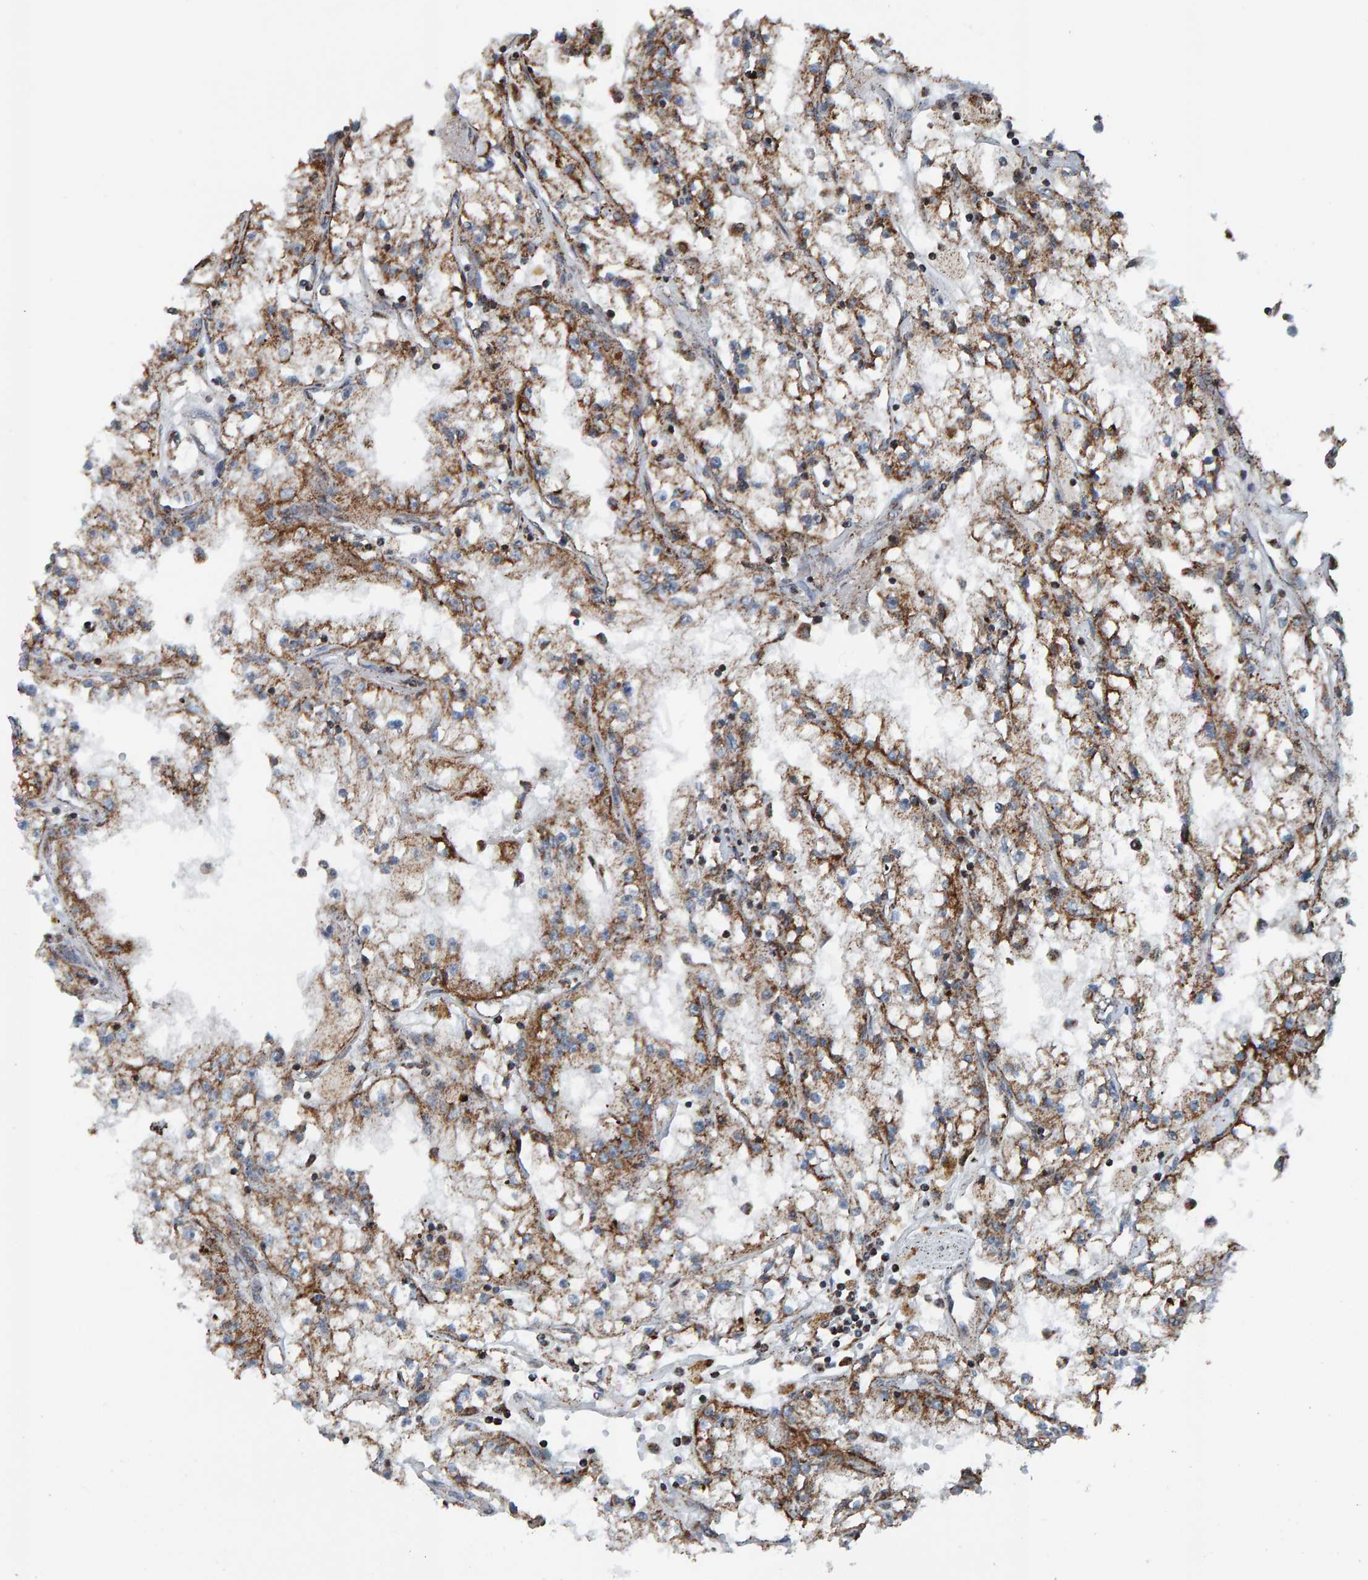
{"staining": {"intensity": "moderate", "quantity": ">75%", "location": "cytoplasmic/membranous"}, "tissue": "renal cancer", "cell_type": "Tumor cells", "image_type": "cancer", "snomed": [{"axis": "morphology", "description": "Adenocarcinoma, NOS"}, {"axis": "topography", "description": "Kidney"}], "caption": "High-power microscopy captured an immunohistochemistry micrograph of renal cancer (adenocarcinoma), revealing moderate cytoplasmic/membranous staining in about >75% of tumor cells.", "gene": "ZNF48", "patient": {"sex": "male", "age": 56}}